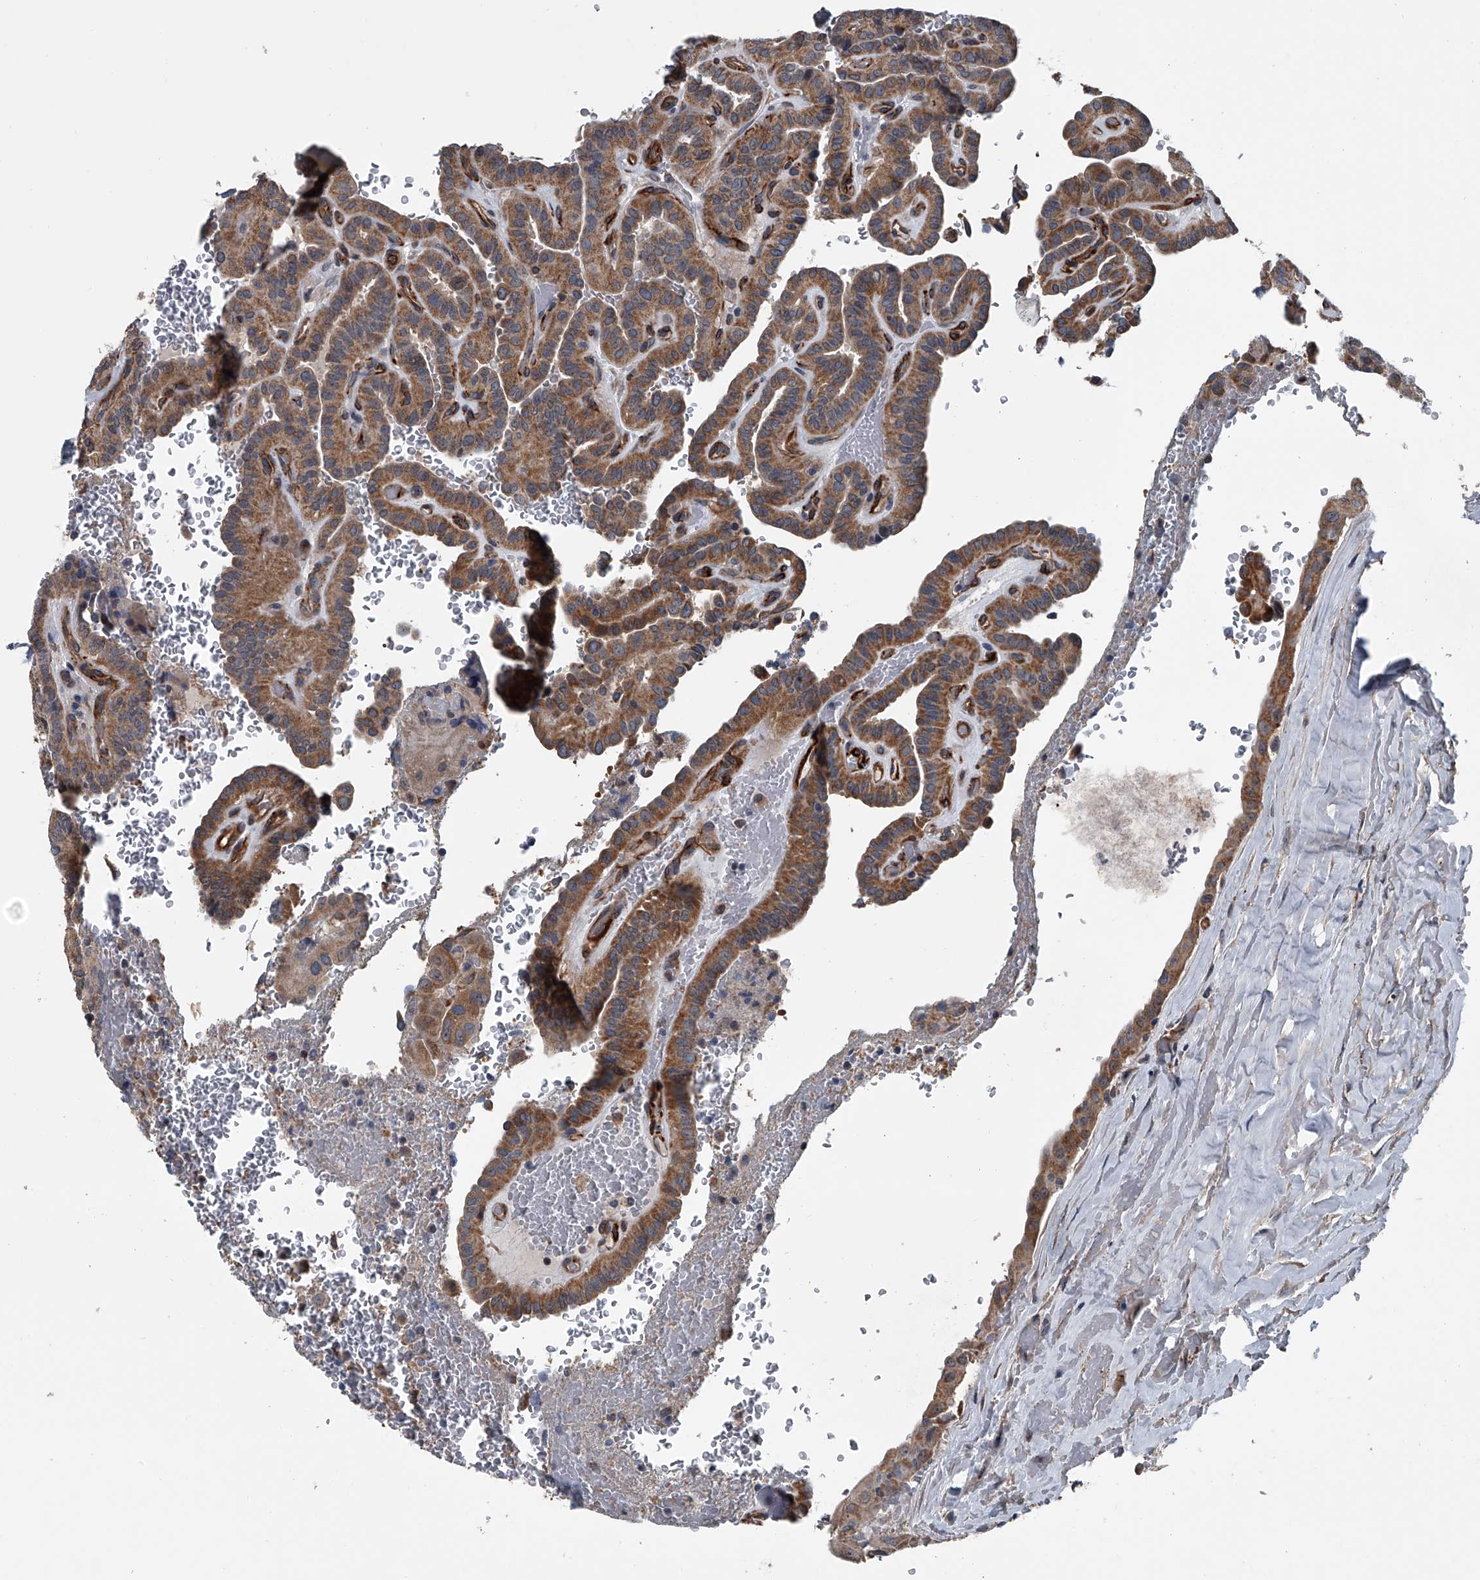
{"staining": {"intensity": "moderate", "quantity": ">75%", "location": "cytoplasmic/membranous"}, "tissue": "thyroid cancer", "cell_type": "Tumor cells", "image_type": "cancer", "snomed": [{"axis": "morphology", "description": "Papillary adenocarcinoma, NOS"}, {"axis": "topography", "description": "Thyroid gland"}], "caption": "A medium amount of moderate cytoplasmic/membranous expression is appreciated in about >75% of tumor cells in thyroid cancer (papillary adenocarcinoma) tissue.", "gene": "LDLRAD2", "patient": {"sex": "male", "age": 77}}